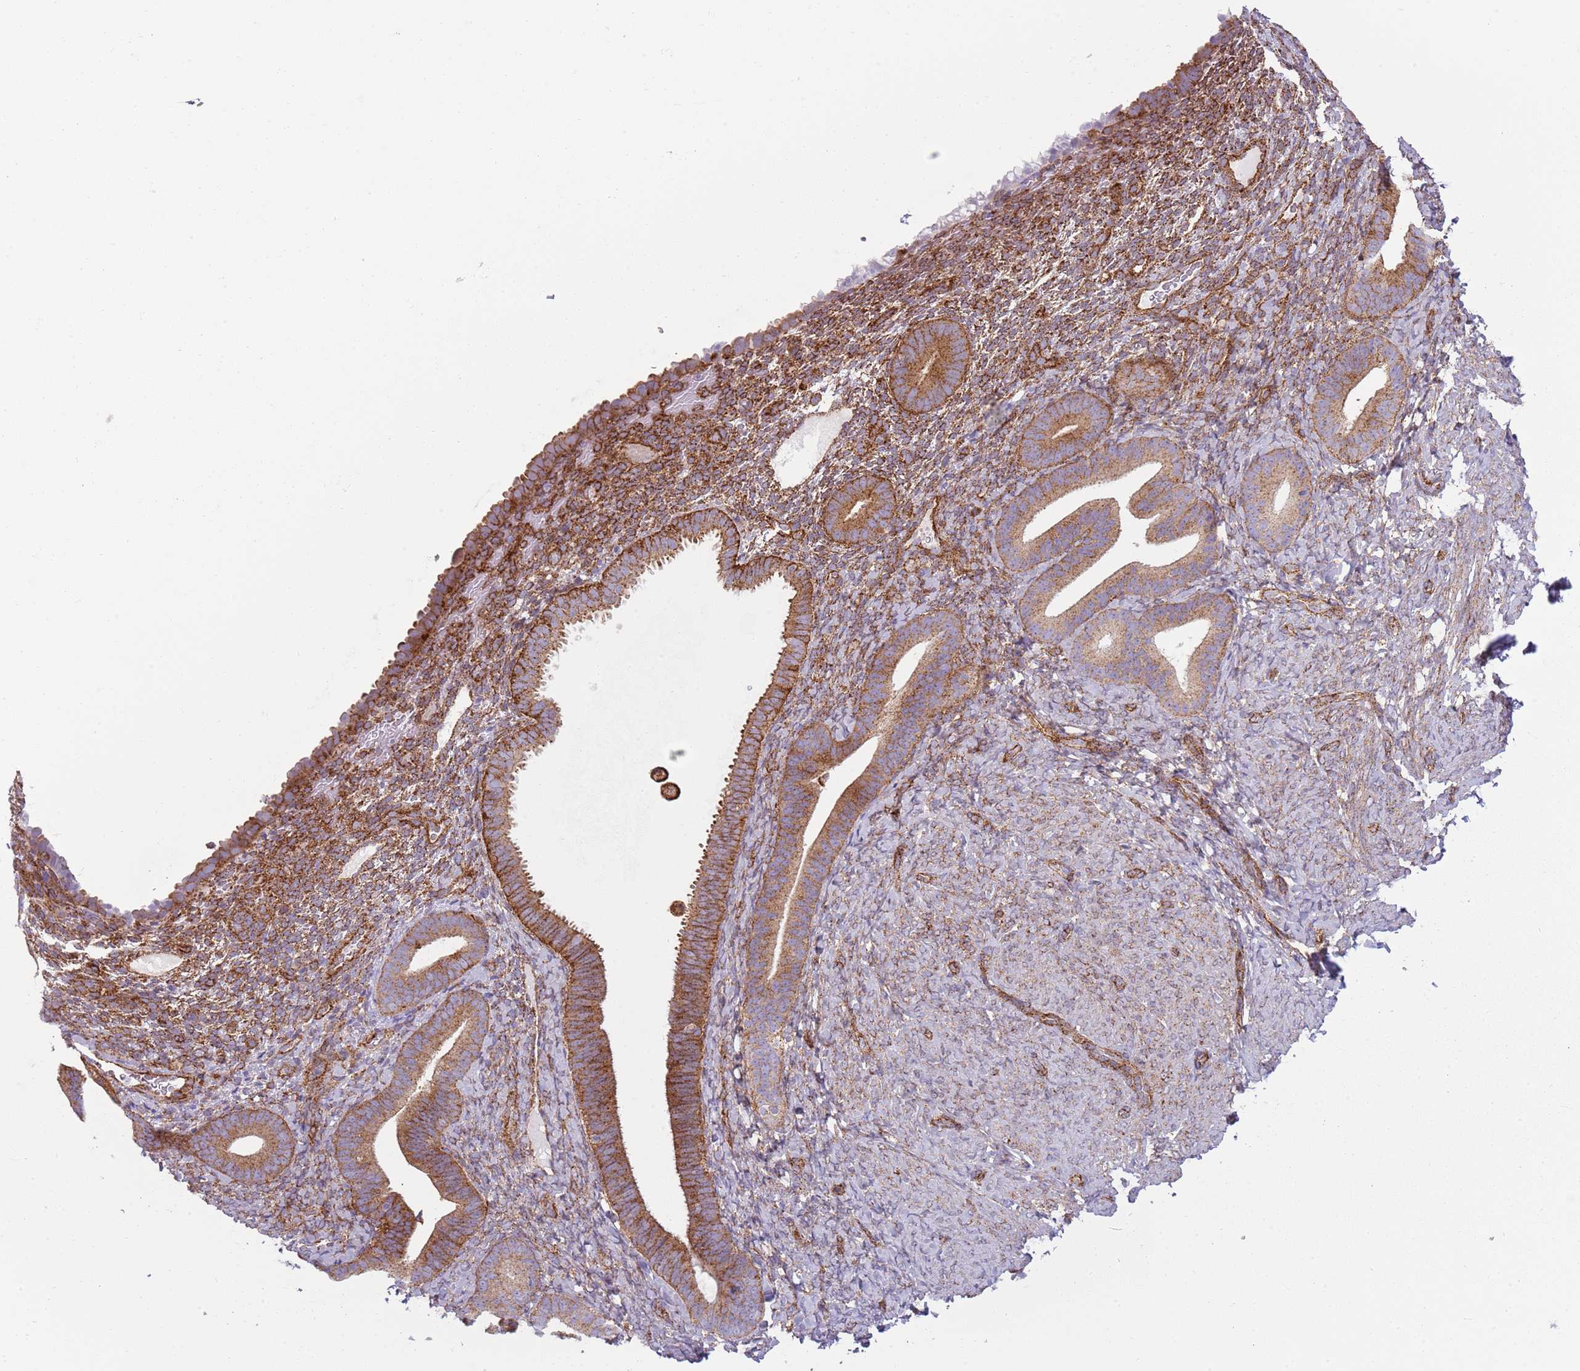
{"staining": {"intensity": "strong", "quantity": "<25%", "location": "cytoplasmic/membranous"}, "tissue": "endometrium", "cell_type": "Cells in endometrial stroma", "image_type": "normal", "snomed": [{"axis": "morphology", "description": "Normal tissue, NOS"}, {"axis": "topography", "description": "Endometrium"}], "caption": "Normal endometrium was stained to show a protein in brown. There is medium levels of strong cytoplasmic/membranous staining in about <25% of cells in endometrial stroma. Using DAB (3,3'-diaminobenzidine) (brown) and hematoxylin (blue) stains, captured at high magnification using brightfield microscopy.", "gene": "SNX1", "patient": {"sex": "female", "age": 65}}